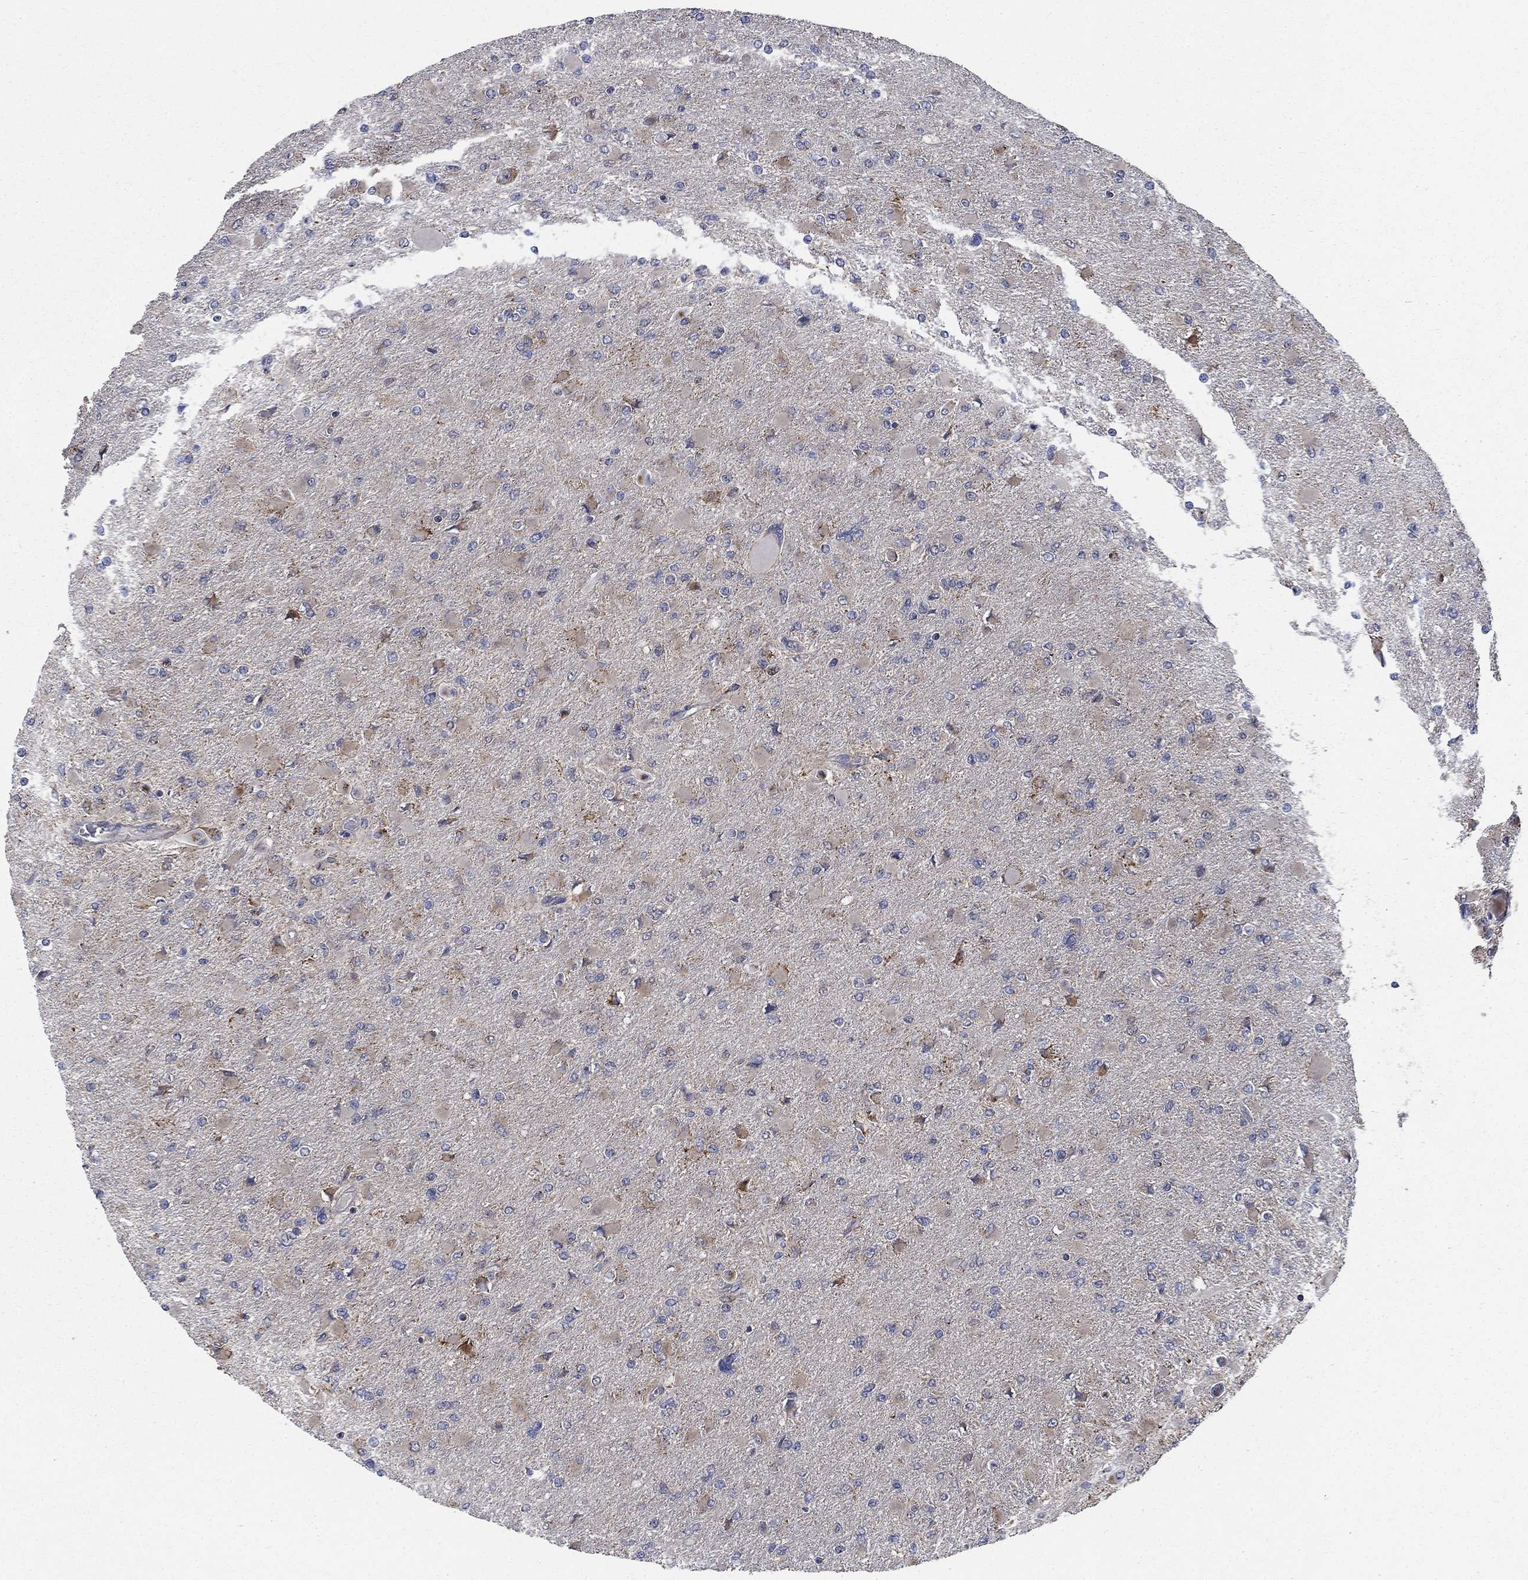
{"staining": {"intensity": "negative", "quantity": "none", "location": "none"}, "tissue": "glioma", "cell_type": "Tumor cells", "image_type": "cancer", "snomed": [{"axis": "morphology", "description": "Glioma, malignant, High grade"}, {"axis": "topography", "description": "Cerebral cortex"}], "caption": "Tumor cells show no significant protein positivity in glioma.", "gene": "NME7", "patient": {"sex": "female", "age": 36}}